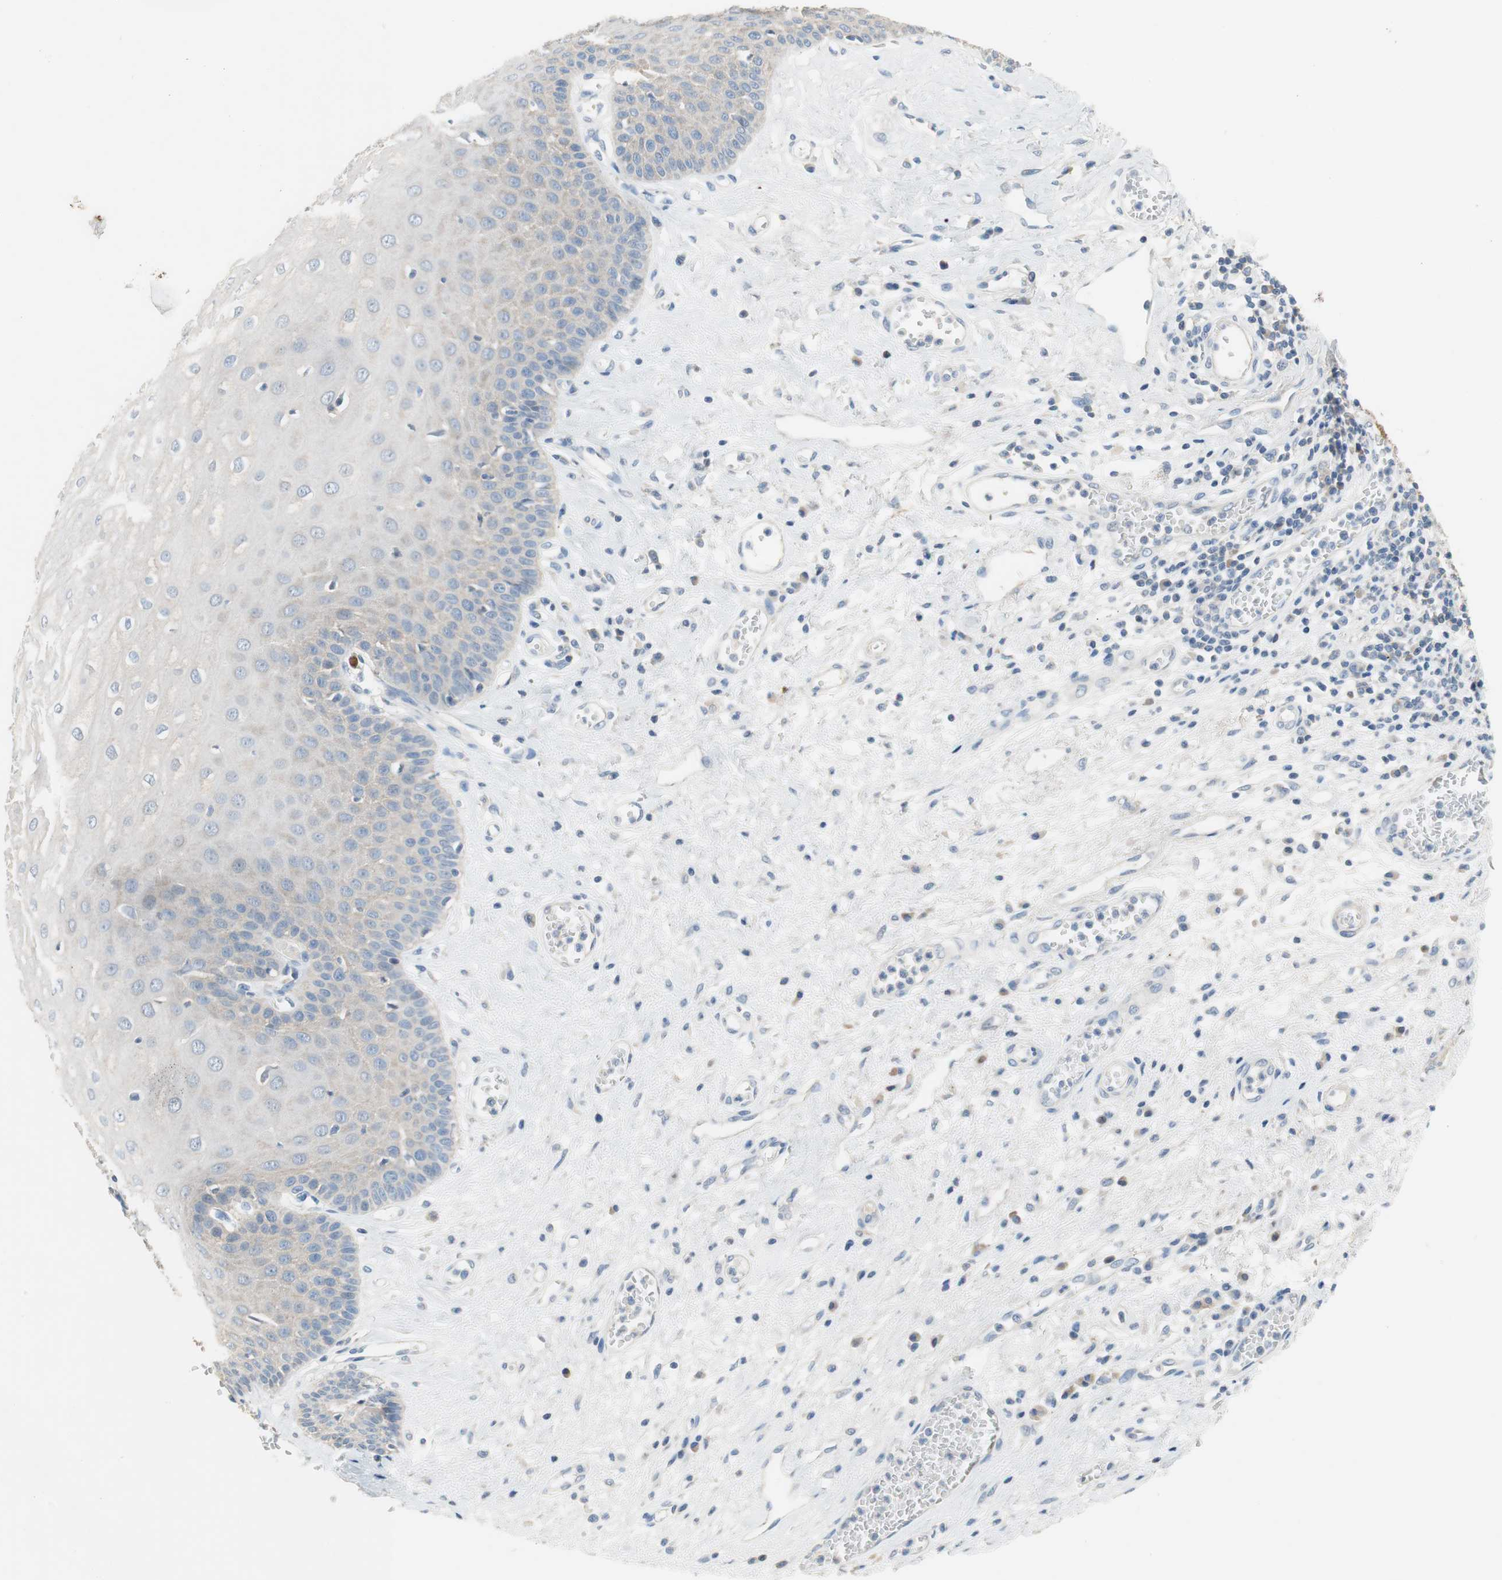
{"staining": {"intensity": "negative", "quantity": "none", "location": "none"}, "tissue": "esophagus", "cell_type": "Squamous epithelial cells", "image_type": "normal", "snomed": [{"axis": "morphology", "description": "Normal tissue, NOS"}, {"axis": "morphology", "description": "Squamous cell carcinoma, NOS"}, {"axis": "topography", "description": "Esophagus"}], "caption": "High power microscopy photomicrograph of an immunohistochemistry (IHC) histopathology image of normal esophagus, revealing no significant positivity in squamous epithelial cells.", "gene": "CCM2L", "patient": {"sex": "male", "age": 65}}